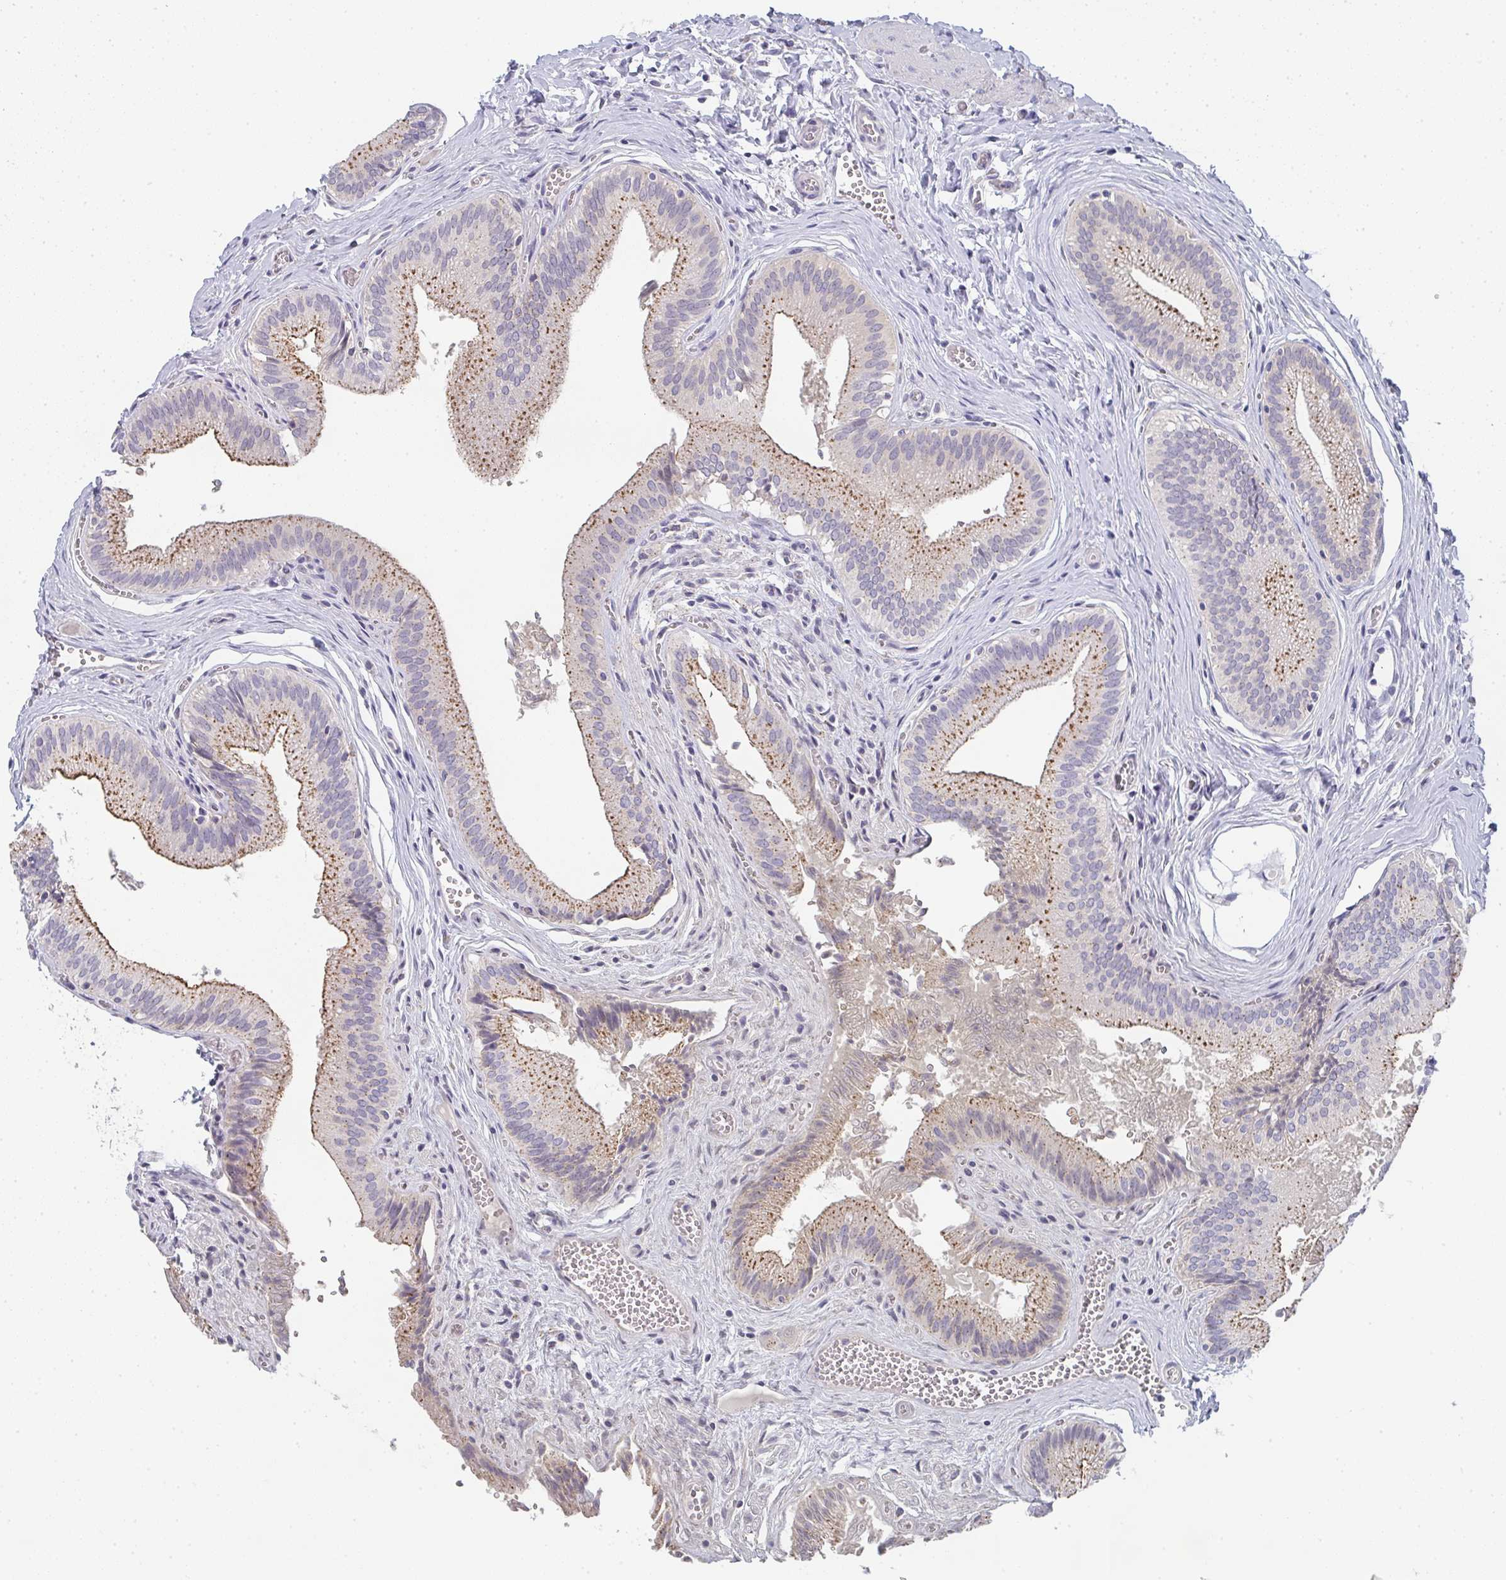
{"staining": {"intensity": "moderate", "quantity": ">75%", "location": "cytoplasmic/membranous"}, "tissue": "gallbladder", "cell_type": "Glandular cells", "image_type": "normal", "snomed": [{"axis": "morphology", "description": "Normal tissue, NOS"}, {"axis": "topography", "description": "Gallbladder"}], "caption": "Immunohistochemical staining of normal human gallbladder exhibits >75% levels of moderate cytoplasmic/membranous protein expression in approximately >75% of glandular cells. The staining is performed using DAB brown chromogen to label protein expression. The nuclei are counter-stained blue using hematoxylin.", "gene": "CHMP5", "patient": {"sex": "male", "age": 17}}